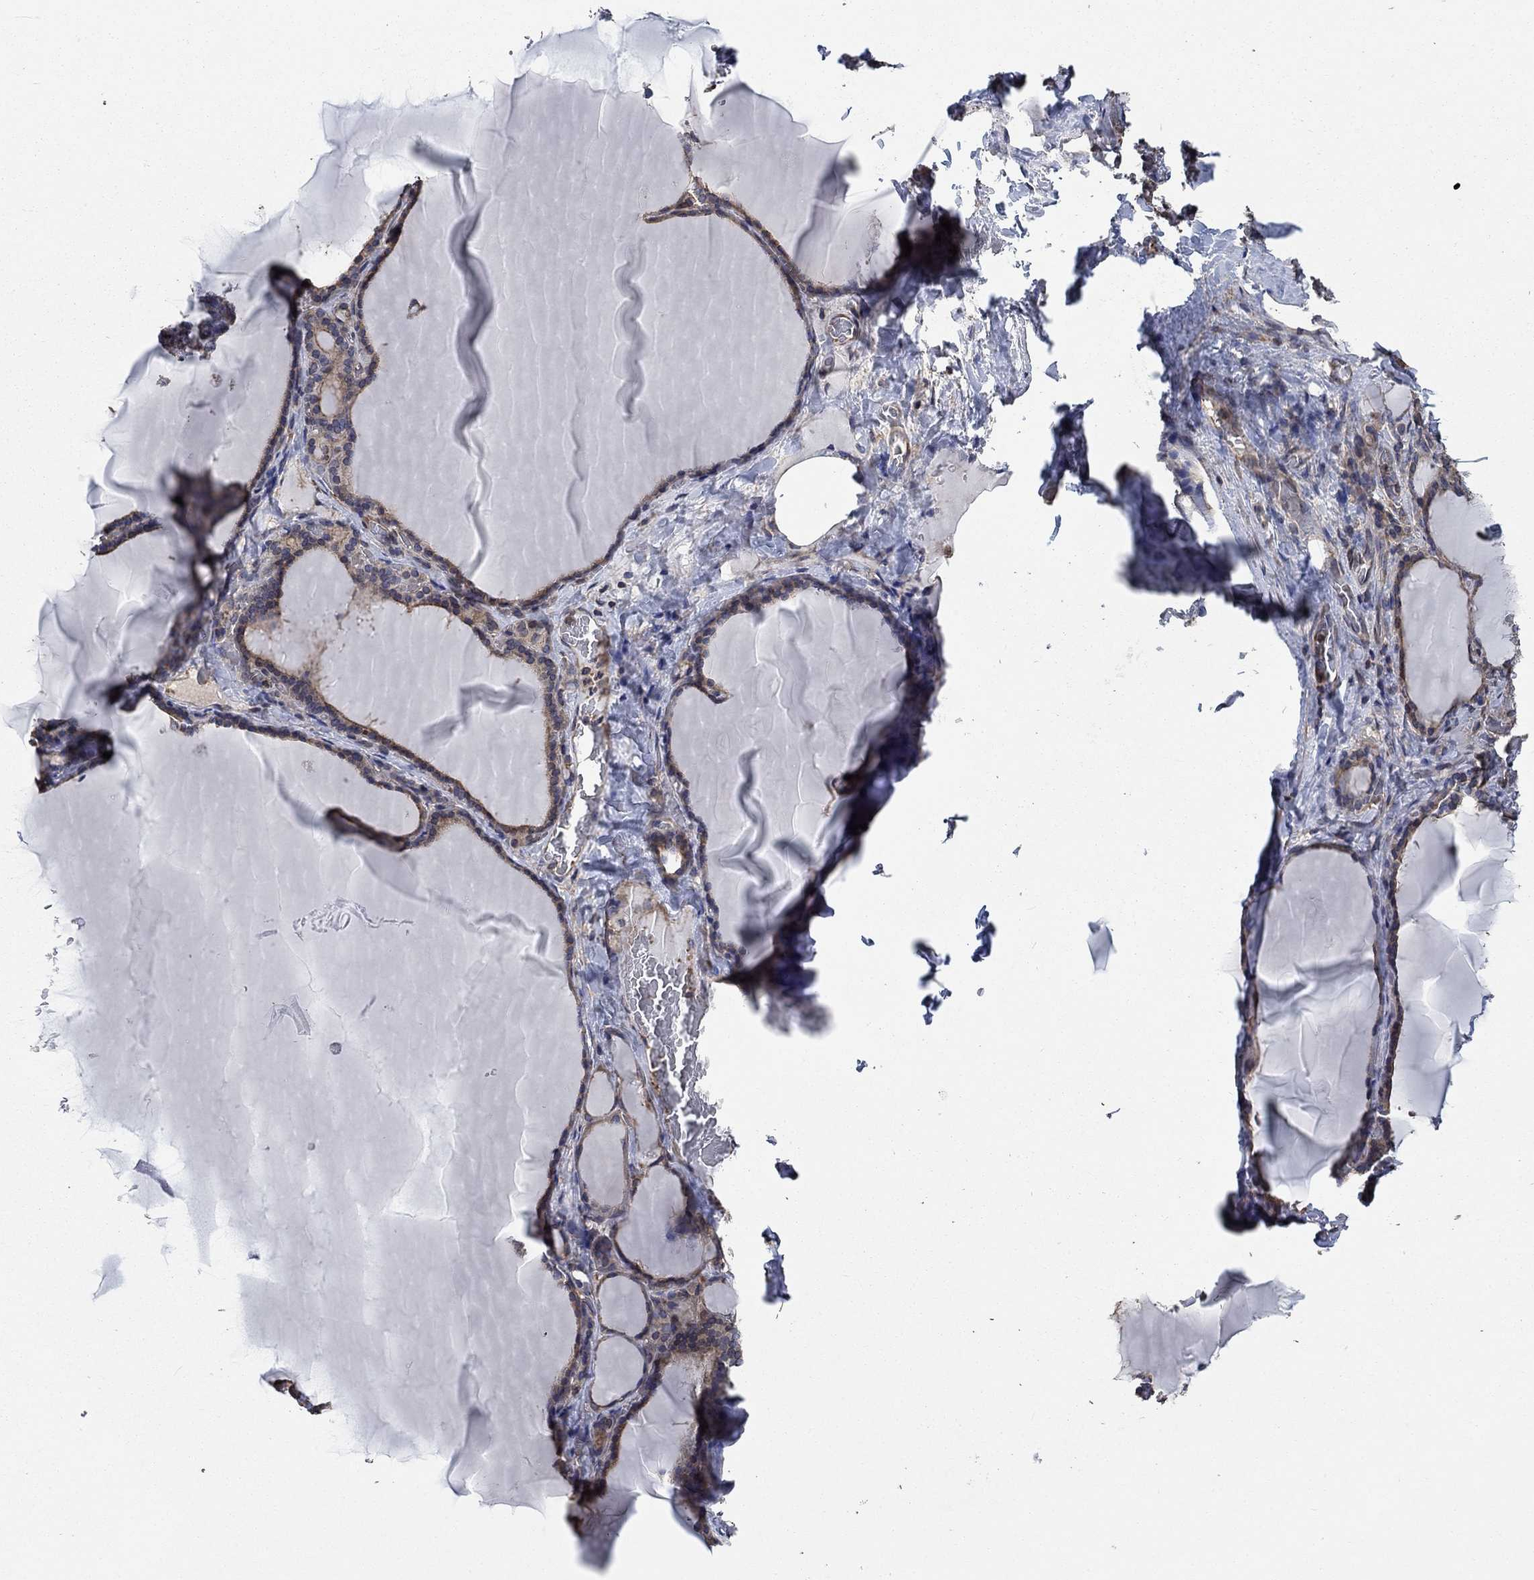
{"staining": {"intensity": "weak", "quantity": ">75%", "location": "cytoplasmic/membranous"}, "tissue": "thyroid gland", "cell_type": "Glandular cells", "image_type": "normal", "snomed": [{"axis": "morphology", "description": "Normal tissue, NOS"}, {"axis": "morphology", "description": "Hyperplasia, NOS"}, {"axis": "topography", "description": "Thyroid gland"}], "caption": "Glandular cells display low levels of weak cytoplasmic/membranous expression in approximately >75% of cells in unremarkable thyroid gland.", "gene": "PDE3A", "patient": {"sex": "female", "age": 27}}